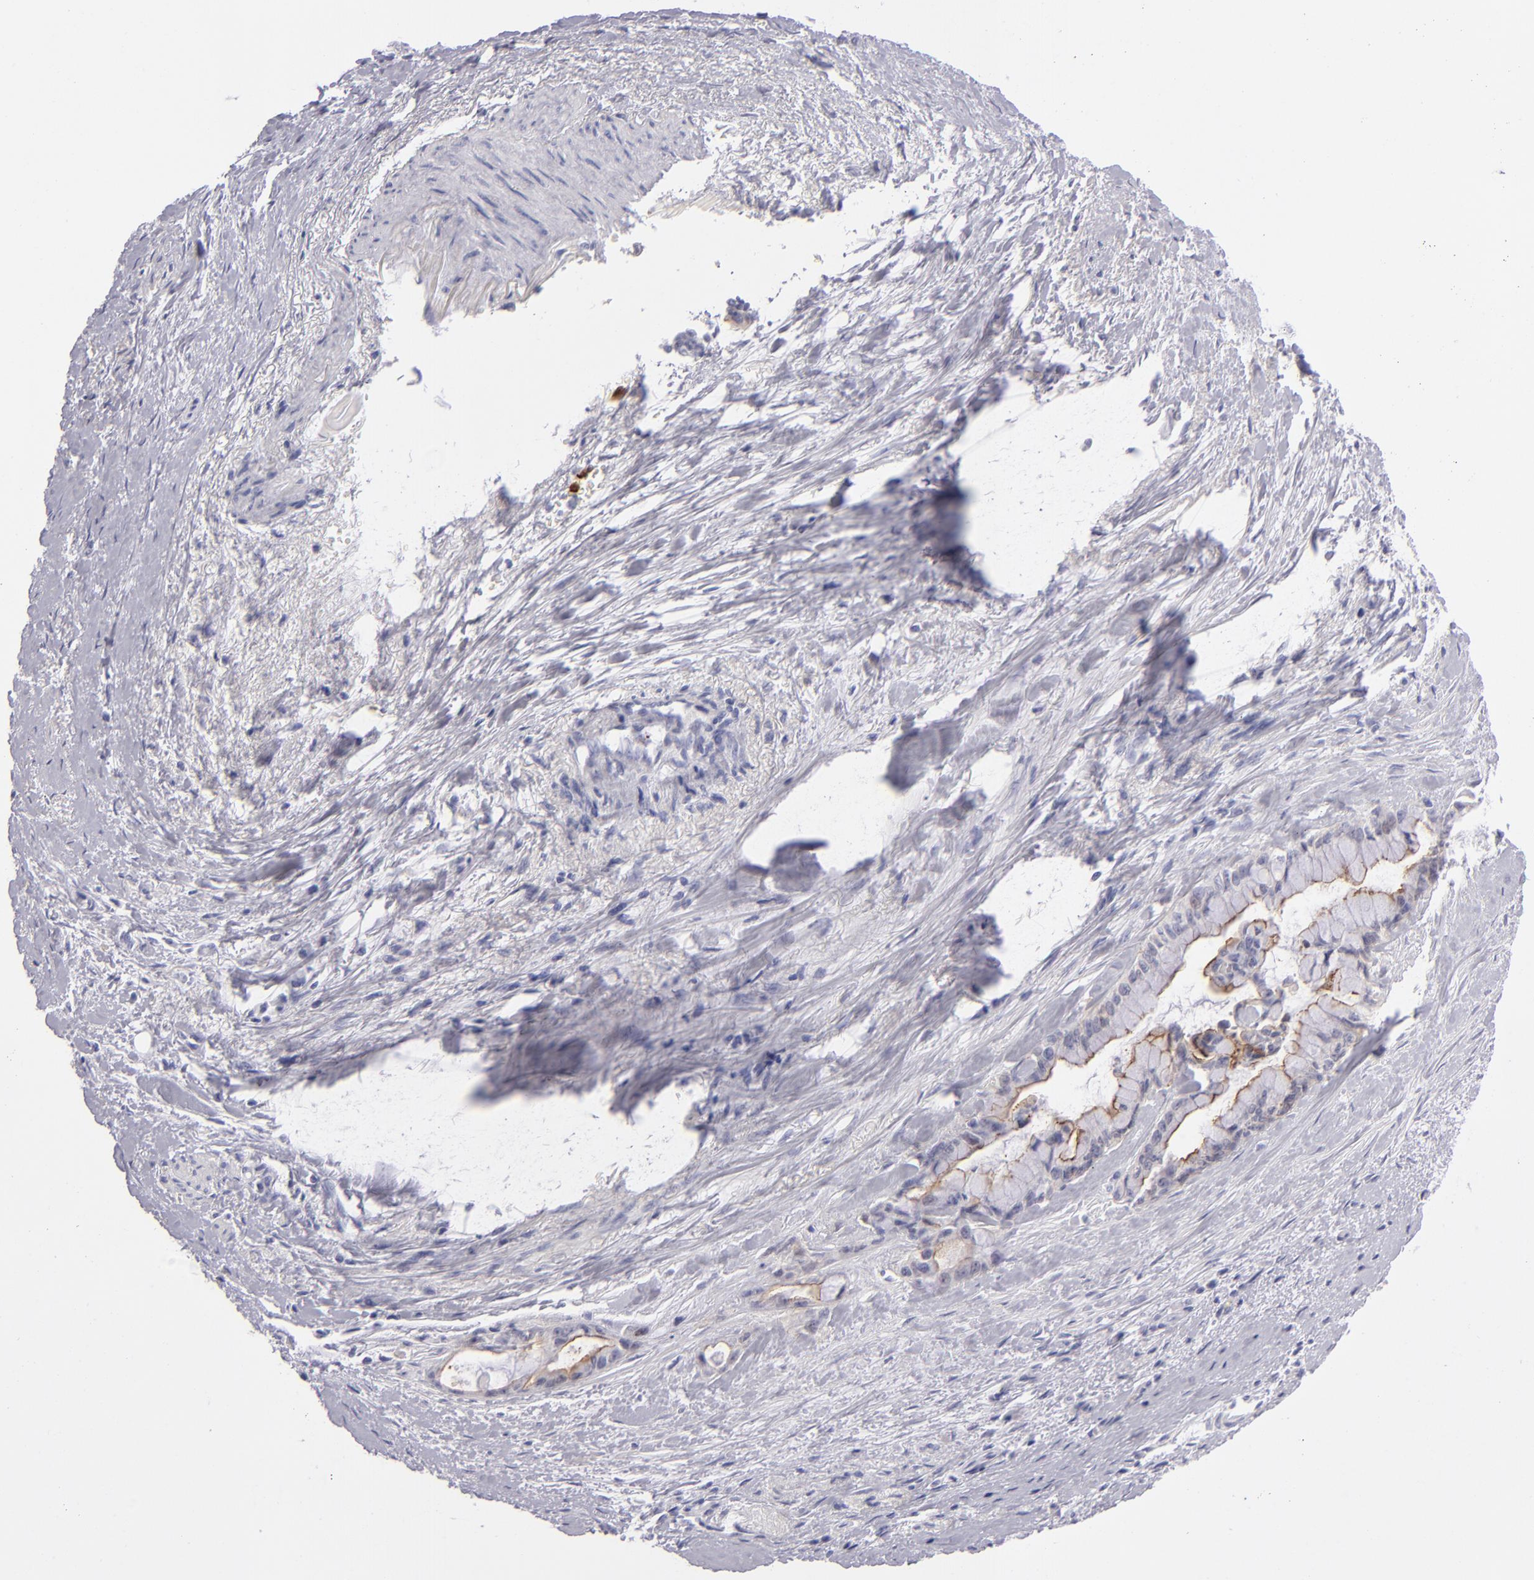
{"staining": {"intensity": "moderate", "quantity": "25%-75%", "location": "cytoplasmic/membranous"}, "tissue": "pancreatic cancer", "cell_type": "Tumor cells", "image_type": "cancer", "snomed": [{"axis": "morphology", "description": "Adenocarcinoma, NOS"}, {"axis": "topography", "description": "Pancreas"}], "caption": "A medium amount of moderate cytoplasmic/membranous positivity is present in about 25%-75% of tumor cells in pancreatic cancer (adenocarcinoma) tissue.", "gene": "VIL1", "patient": {"sex": "male", "age": 59}}